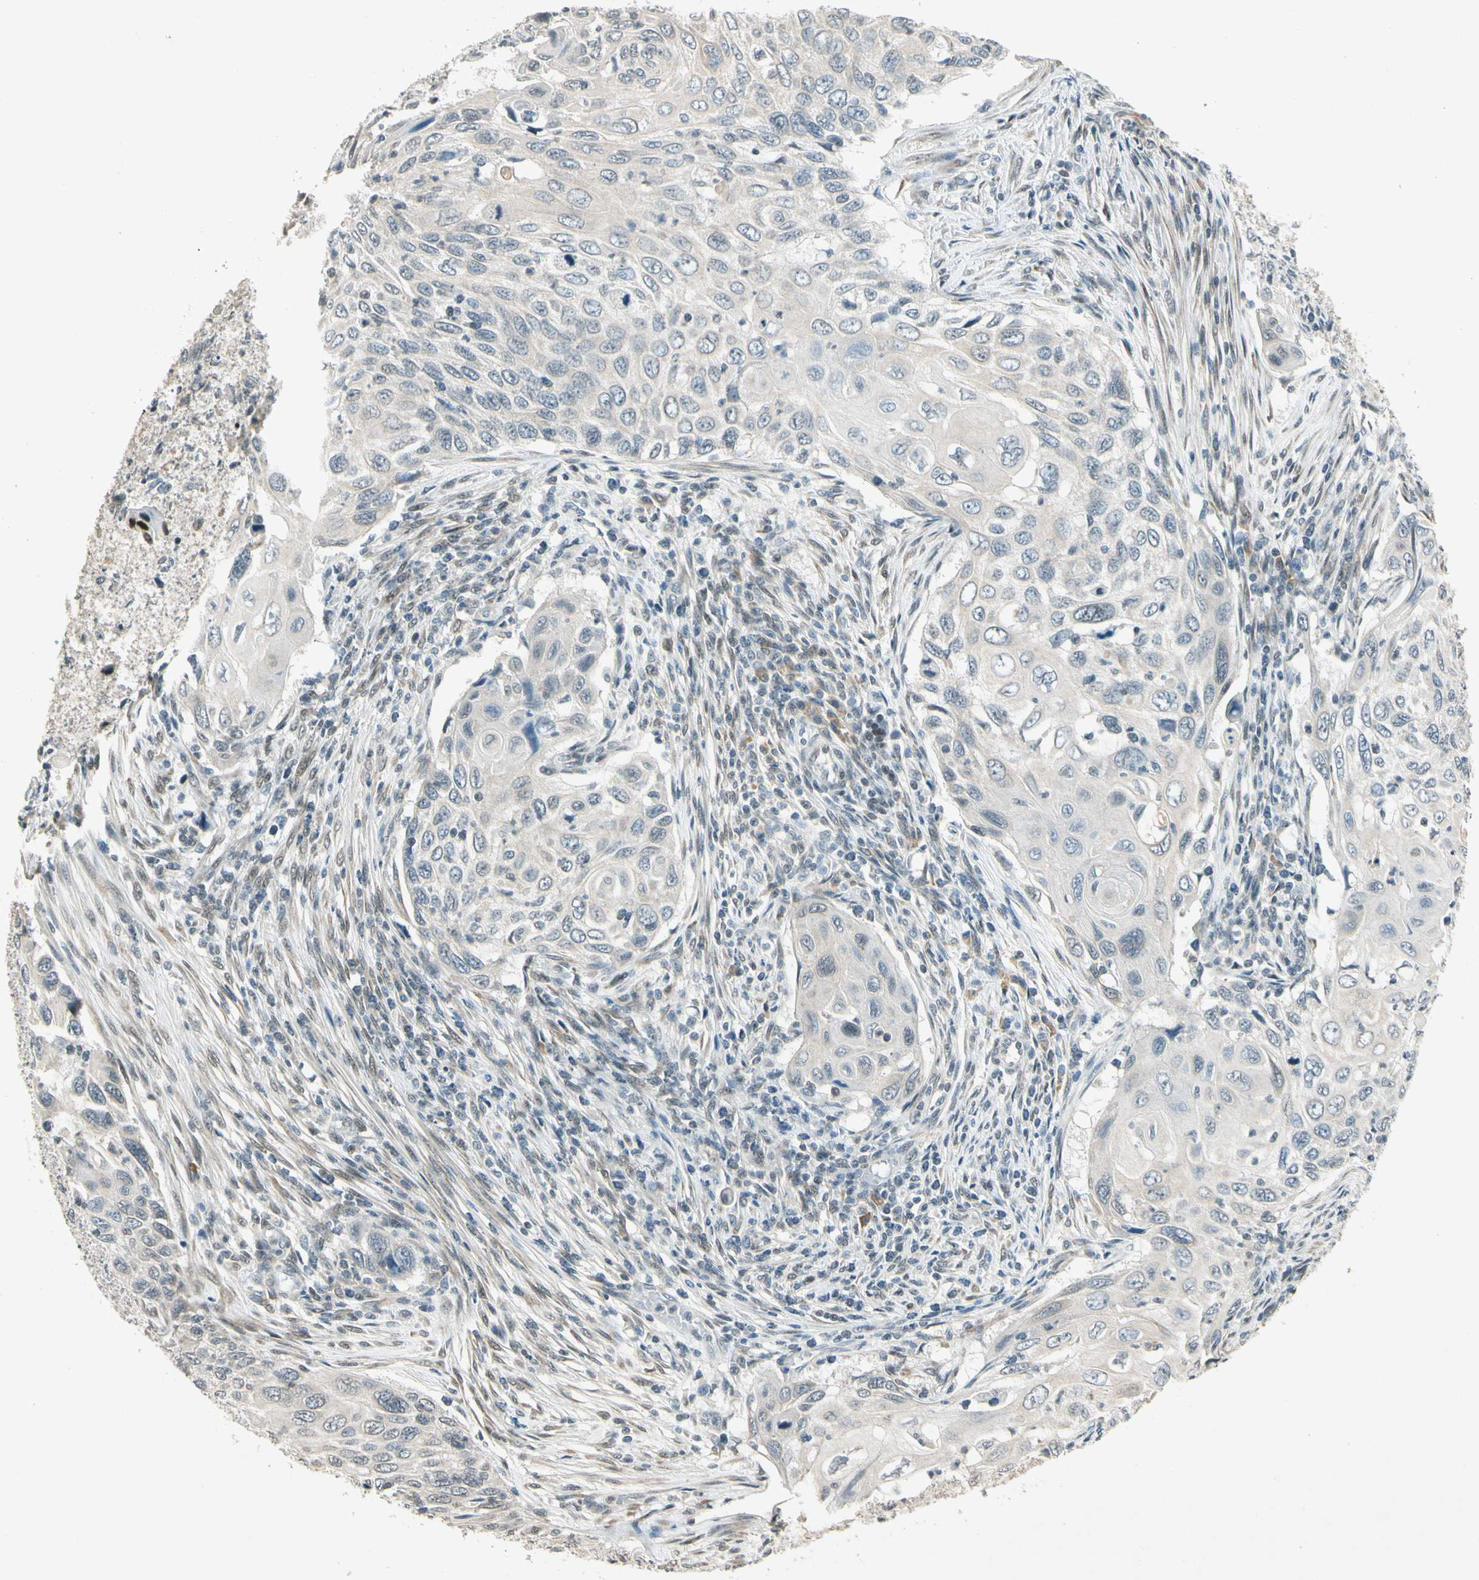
{"staining": {"intensity": "negative", "quantity": "none", "location": "none"}, "tissue": "cervical cancer", "cell_type": "Tumor cells", "image_type": "cancer", "snomed": [{"axis": "morphology", "description": "Squamous cell carcinoma, NOS"}, {"axis": "topography", "description": "Cervix"}], "caption": "Tumor cells show no significant expression in cervical cancer (squamous cell carcinoma). (Brightfield microscopy of DAB (3,3'-diaminobenzidine) IHC at high magnification).", "gene": "ZBTB4", "patient": {"sex": "female", "age": 70}}